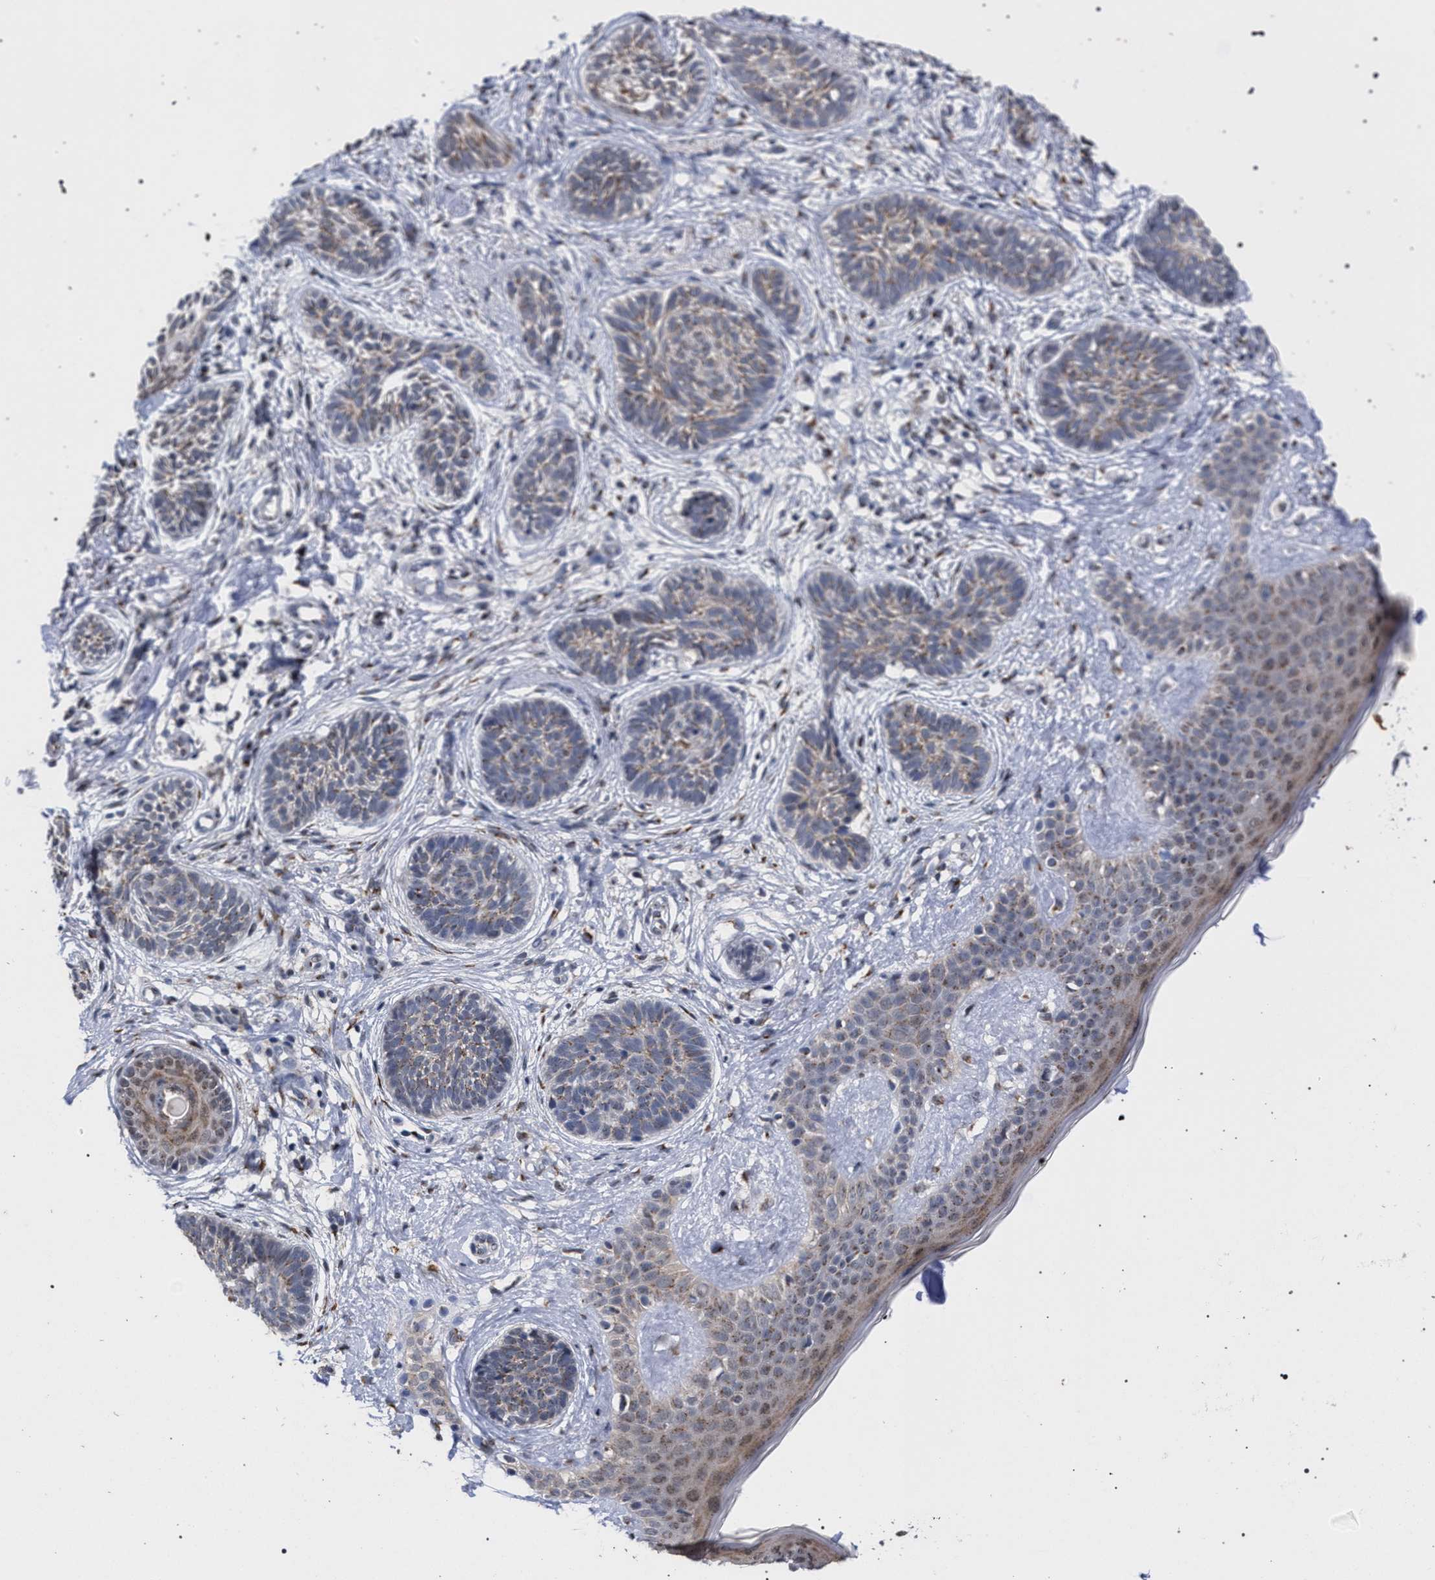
{"staining": {"intensity": "weak", "quantity": ">75%", "location": "cytoplasmic/membranous"}, "tissue": "skin cancer", "cell_type": "Tumor cells", "image_type": "cancer", "snomed": [{"axis": "morphology", "description": "Normal tissue, NOS"}, {"axis": "morphology", "description": "Basal cell carcinoma"}, {"axis": "topography", "description": "Skin"}], "caption": "Protein staining shows weak cytoplasmic/membranous staining in approximately >75% of tumor cells in skin cancer (basal cell carcinoma).", "gene": "GOLGA2", "patient": {"sex": "male", "age": 63}}